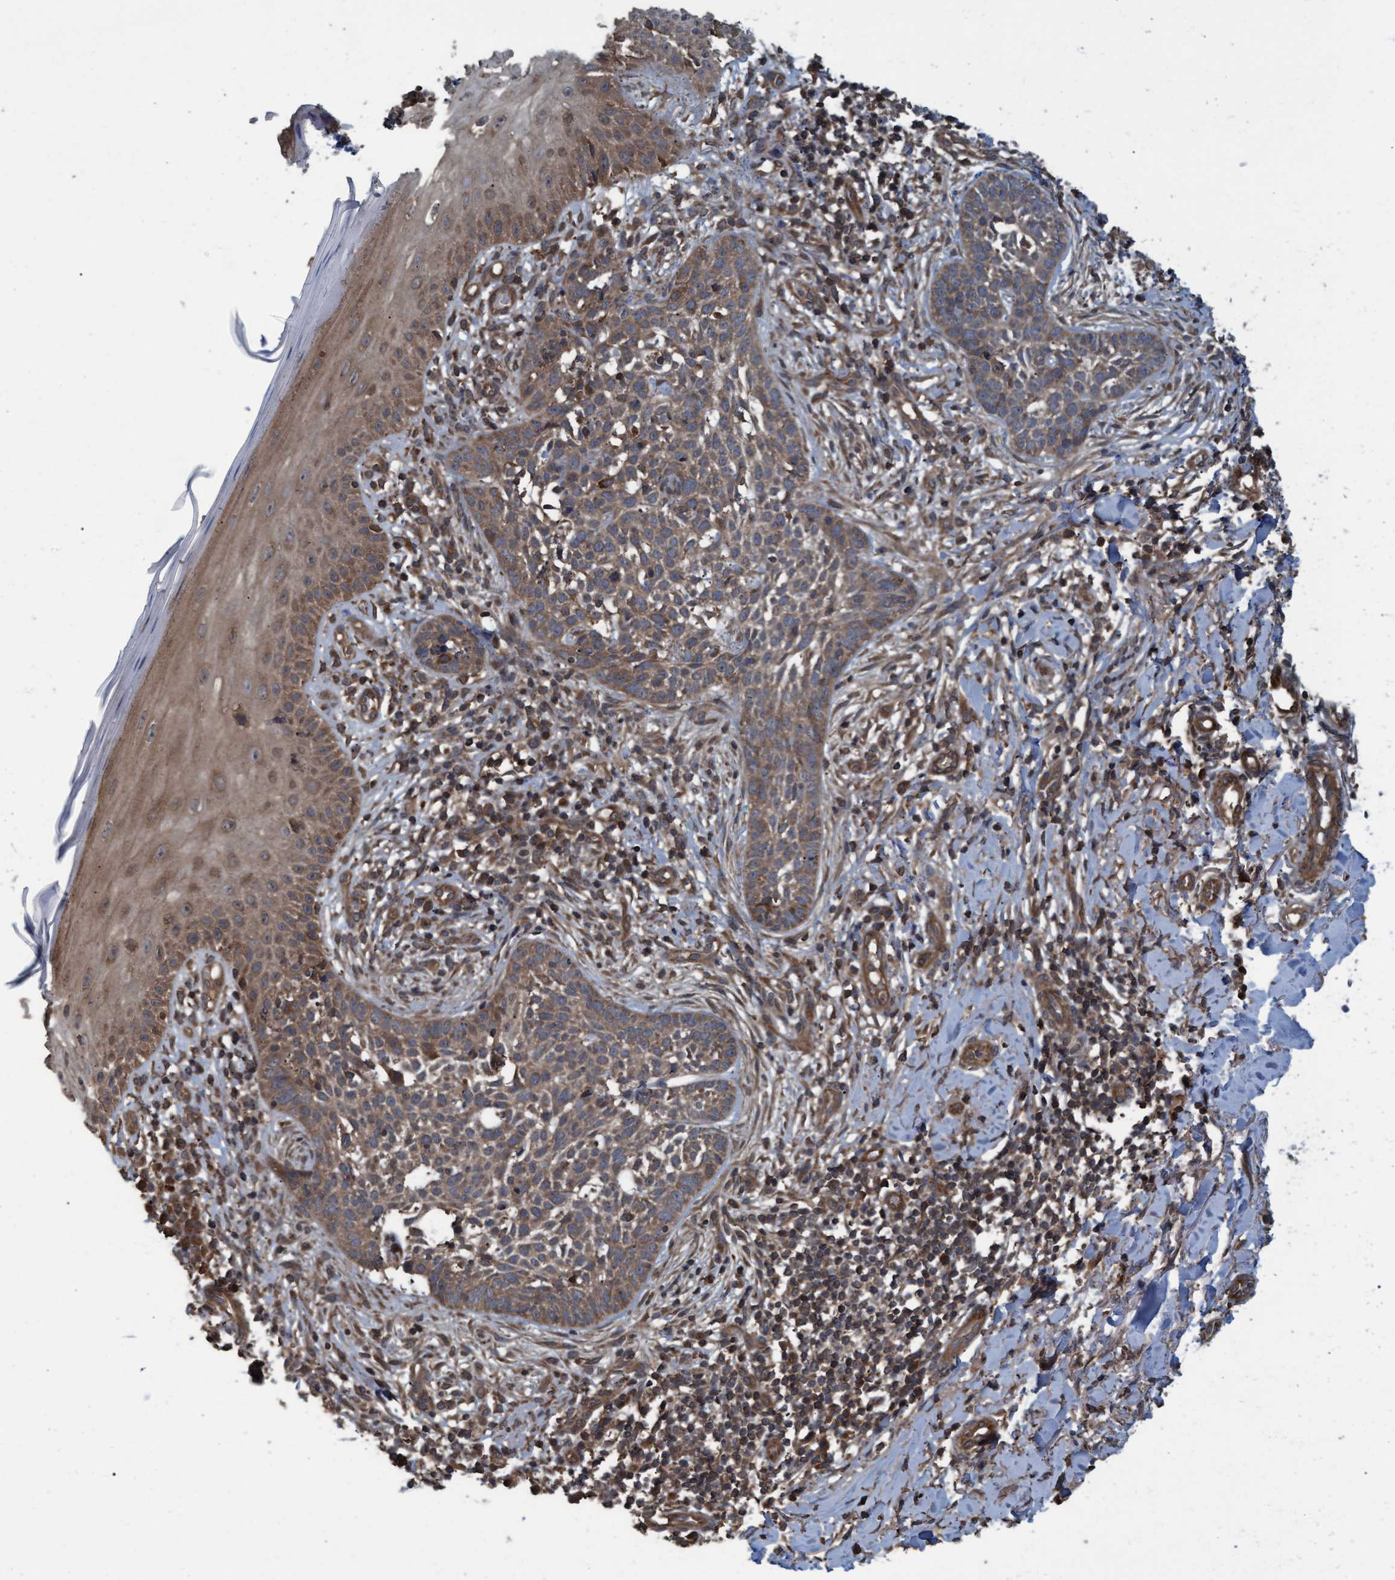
{"staining": {"intensity": "moderate", "quantity": ">75%", "location": "cytoplasmic/membranous"}, "tissue": "skin cancer", "cell_type": "Tumor cells", "image_type": "cancer", "snomed": [{"axis": "morphology", "description": "Normal tissue, NOS"}, {"axis": "morphology", "description": "Basal cell carcinoma"}, {"axis": "topography", "description": "Skin"}], "caption": "A micrograph showing moderate cytoplasmic/membranous positivity in about >75% of tumor cells in basal cell carcinoma (skin), as visualized by brown immunohistochemical staining.", "gene": "GGT6", "patient": {"sex": "male", "age": 67}}